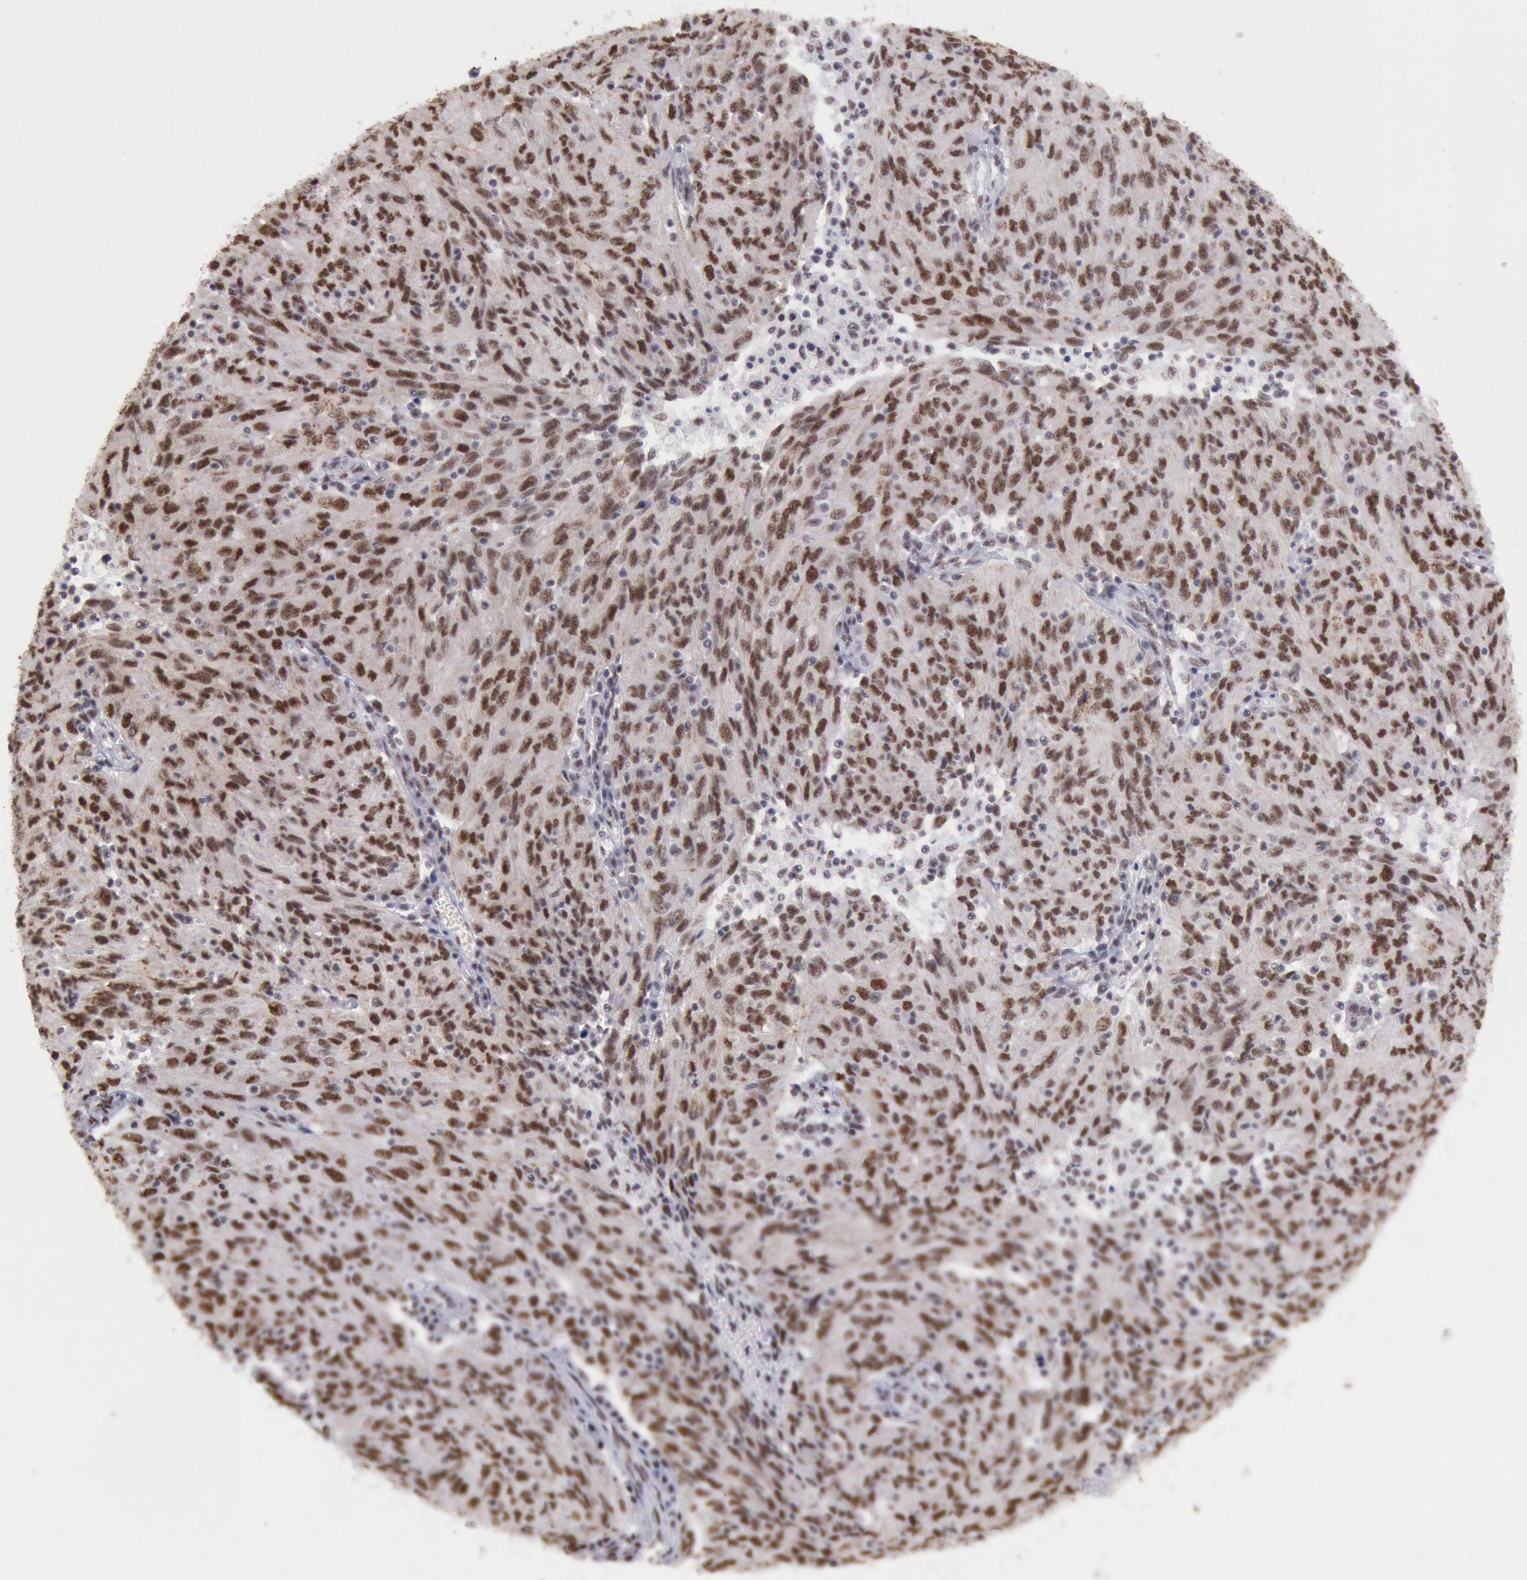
{"staining": {"intensity": "moderate", "quantity": ">75%", "location": "nuclear"}, "tissue": "ovarian cancer", "cell_type": "Tumor cells", "image_type": "cancer", "snomed": [{"axis": "morphology", "description": "Carcinoma, endometroid"}, {"axis": "topography", "description": "Ovary"}], "caption": "Immunohistochemistry (DAB (3,3'-diaminobenzidine)) staining of ovarian endometroid carcinoma displays moderate nuclear protein staining in approximately >75% of tumor cells. (DAB IHC with brightfield microscopy, high magnification).", "gene": "SNRPD3", "patient": {"sex": "female", "age": 50}}